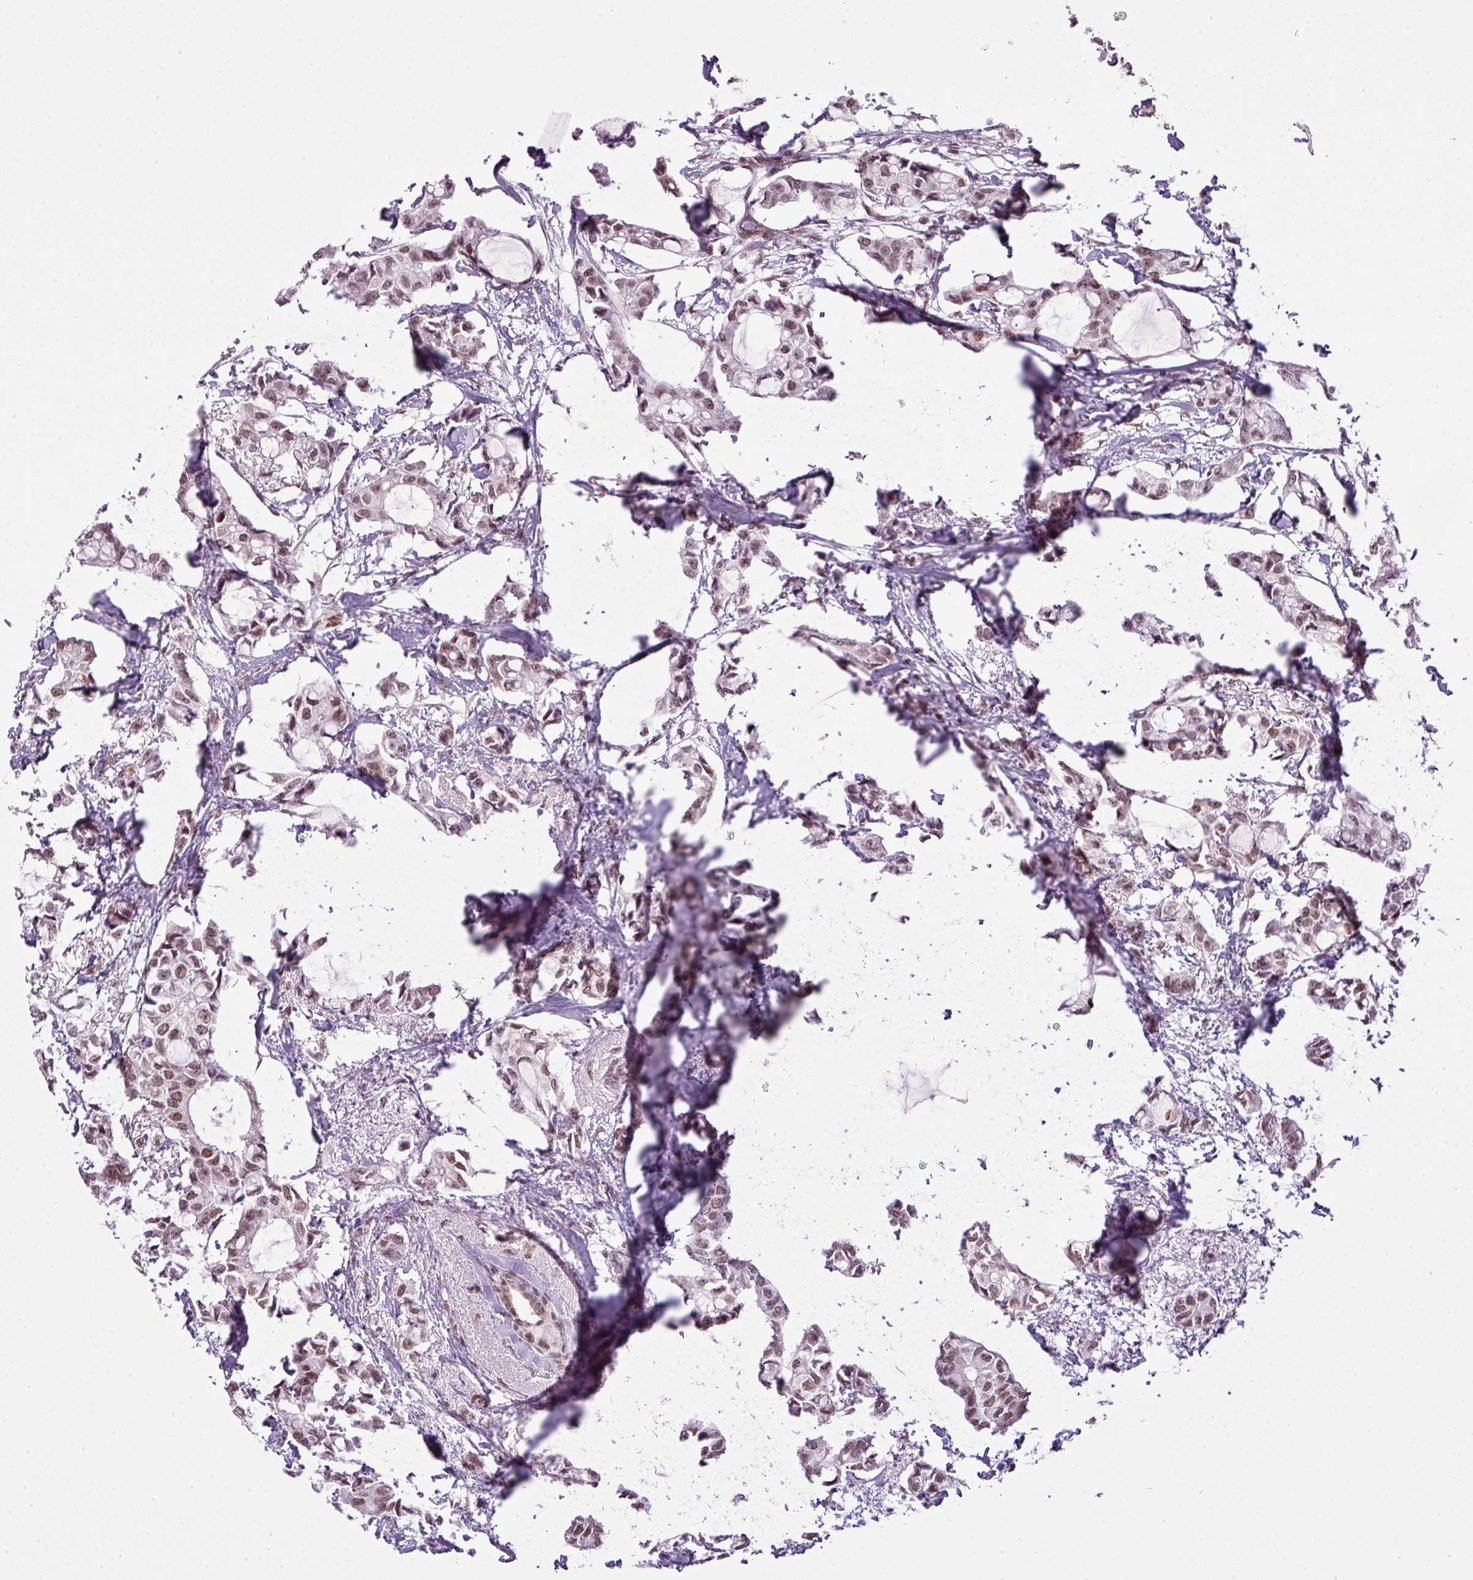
{"staining": {"intensity": "moderate", "quantity": ">75%", "location": "nuclear"}, "tissue": "breast cancer", "cell_type": "Tumor cells", "image_type": "cancer", "snomed": [{"axis": "morphology", "description": "Duct carcinoma"}, {"axis": "topography", "description": "Breast"}], "caption": "Immunohistochemical staining of human infiltrating ductal carcinoma (breast) shows medium levels of moderate nuclear expression in approximately >75% of tumor cells.", "gene": "ARL6IP4", "patient": {"sex": "female", "age": 73}}